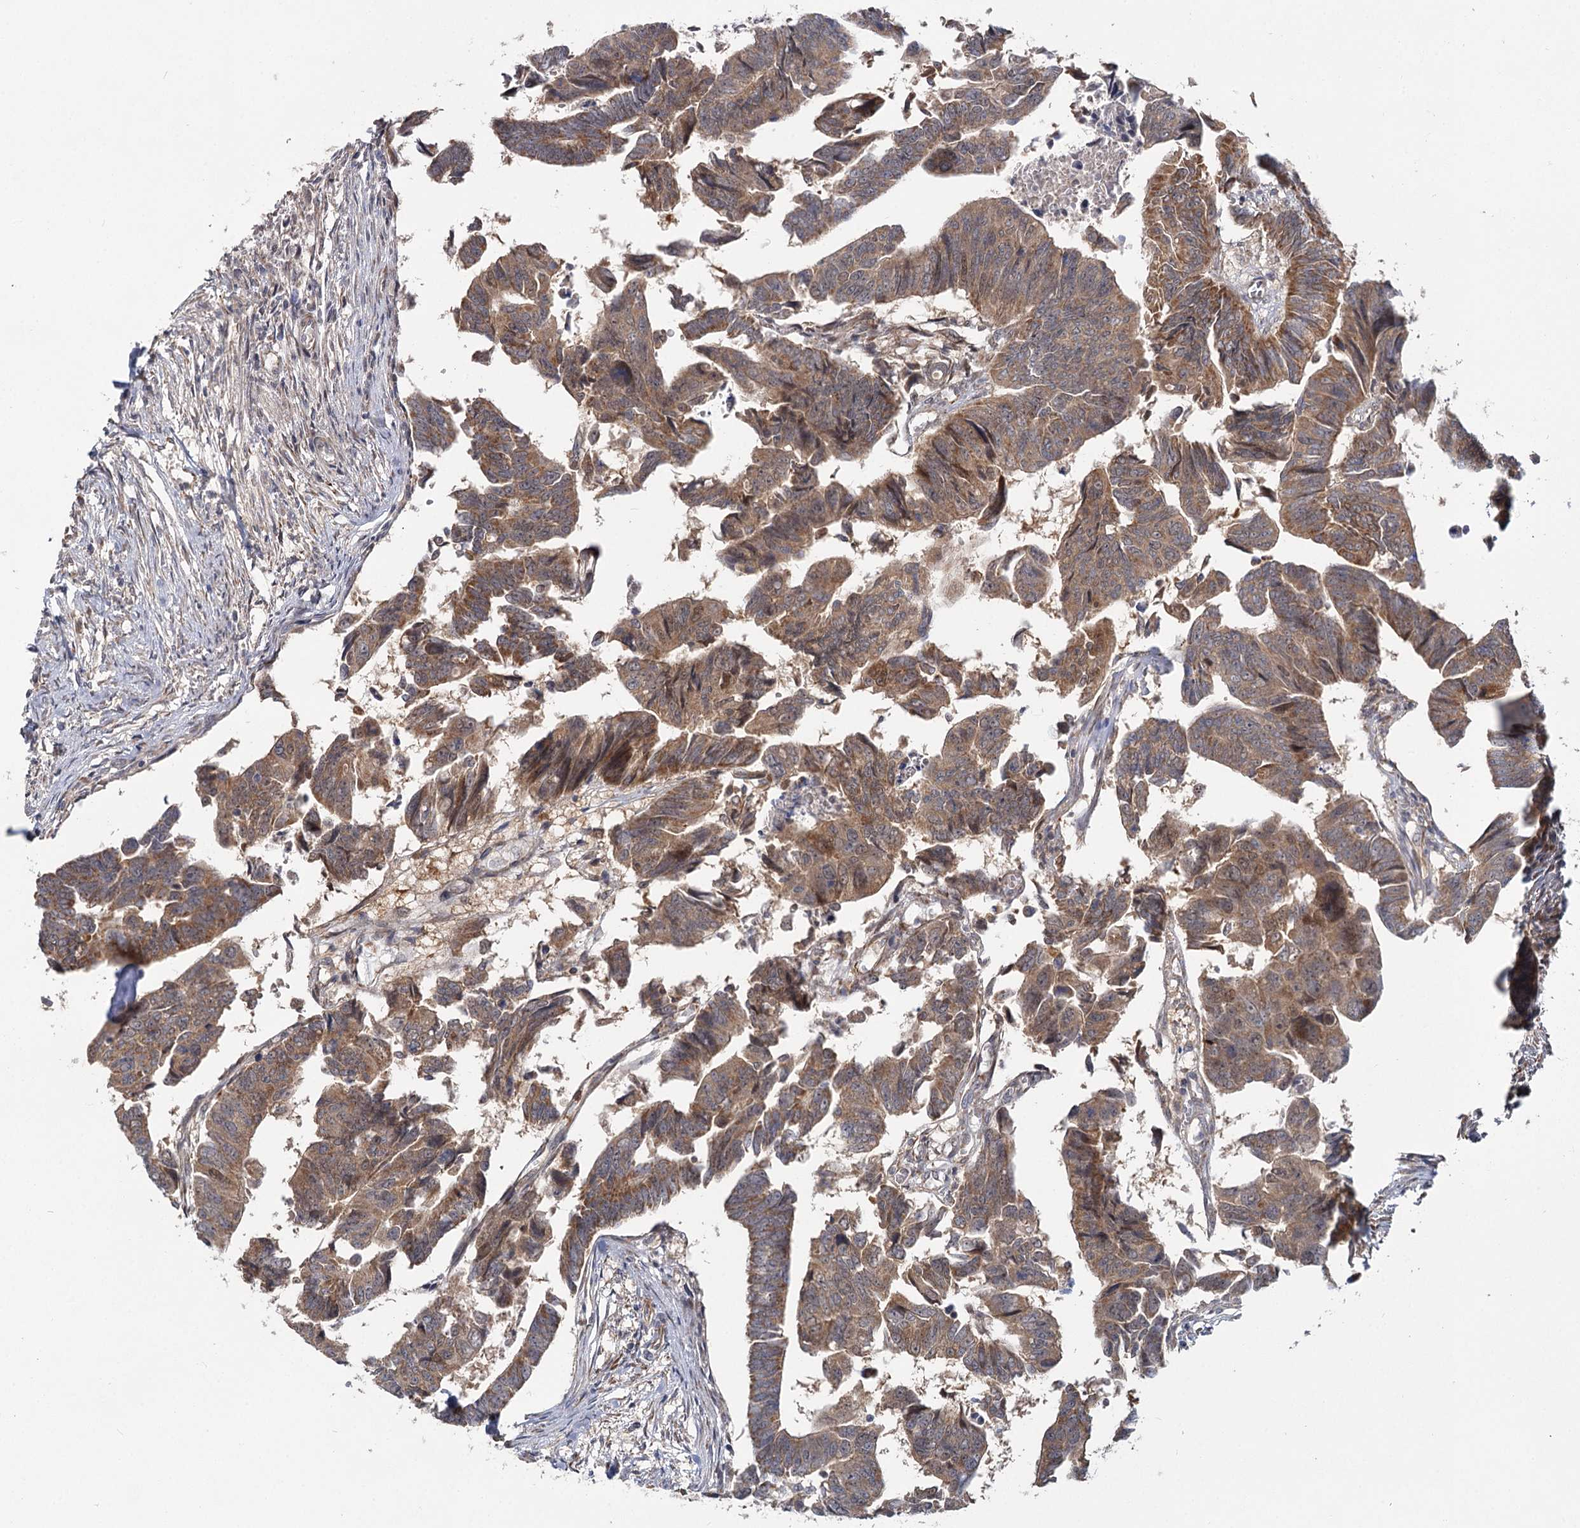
{"staining": {"intensity": "moderate", "quantity": ">75%", "location": "cytoplasmic/membranous"}, "tissue": "colorectal cancer", "cell_type": "Tumor cells", "image_type": "cancer", "snomed": [{"axis": "morphology", "description": "Adenocarcinoma, NOS"}, {"axis": "topography", "description": "Rectum"}], "caption": "Adenocarcinoma (colorectal) tissue exhibits moderate cytoplasmic/membranous positivity in about >75% of tumor cells, visualized by immunohistochemistry.", "gene": "TBC1D9B", "patient": {"sex": "female", "age": 65}}